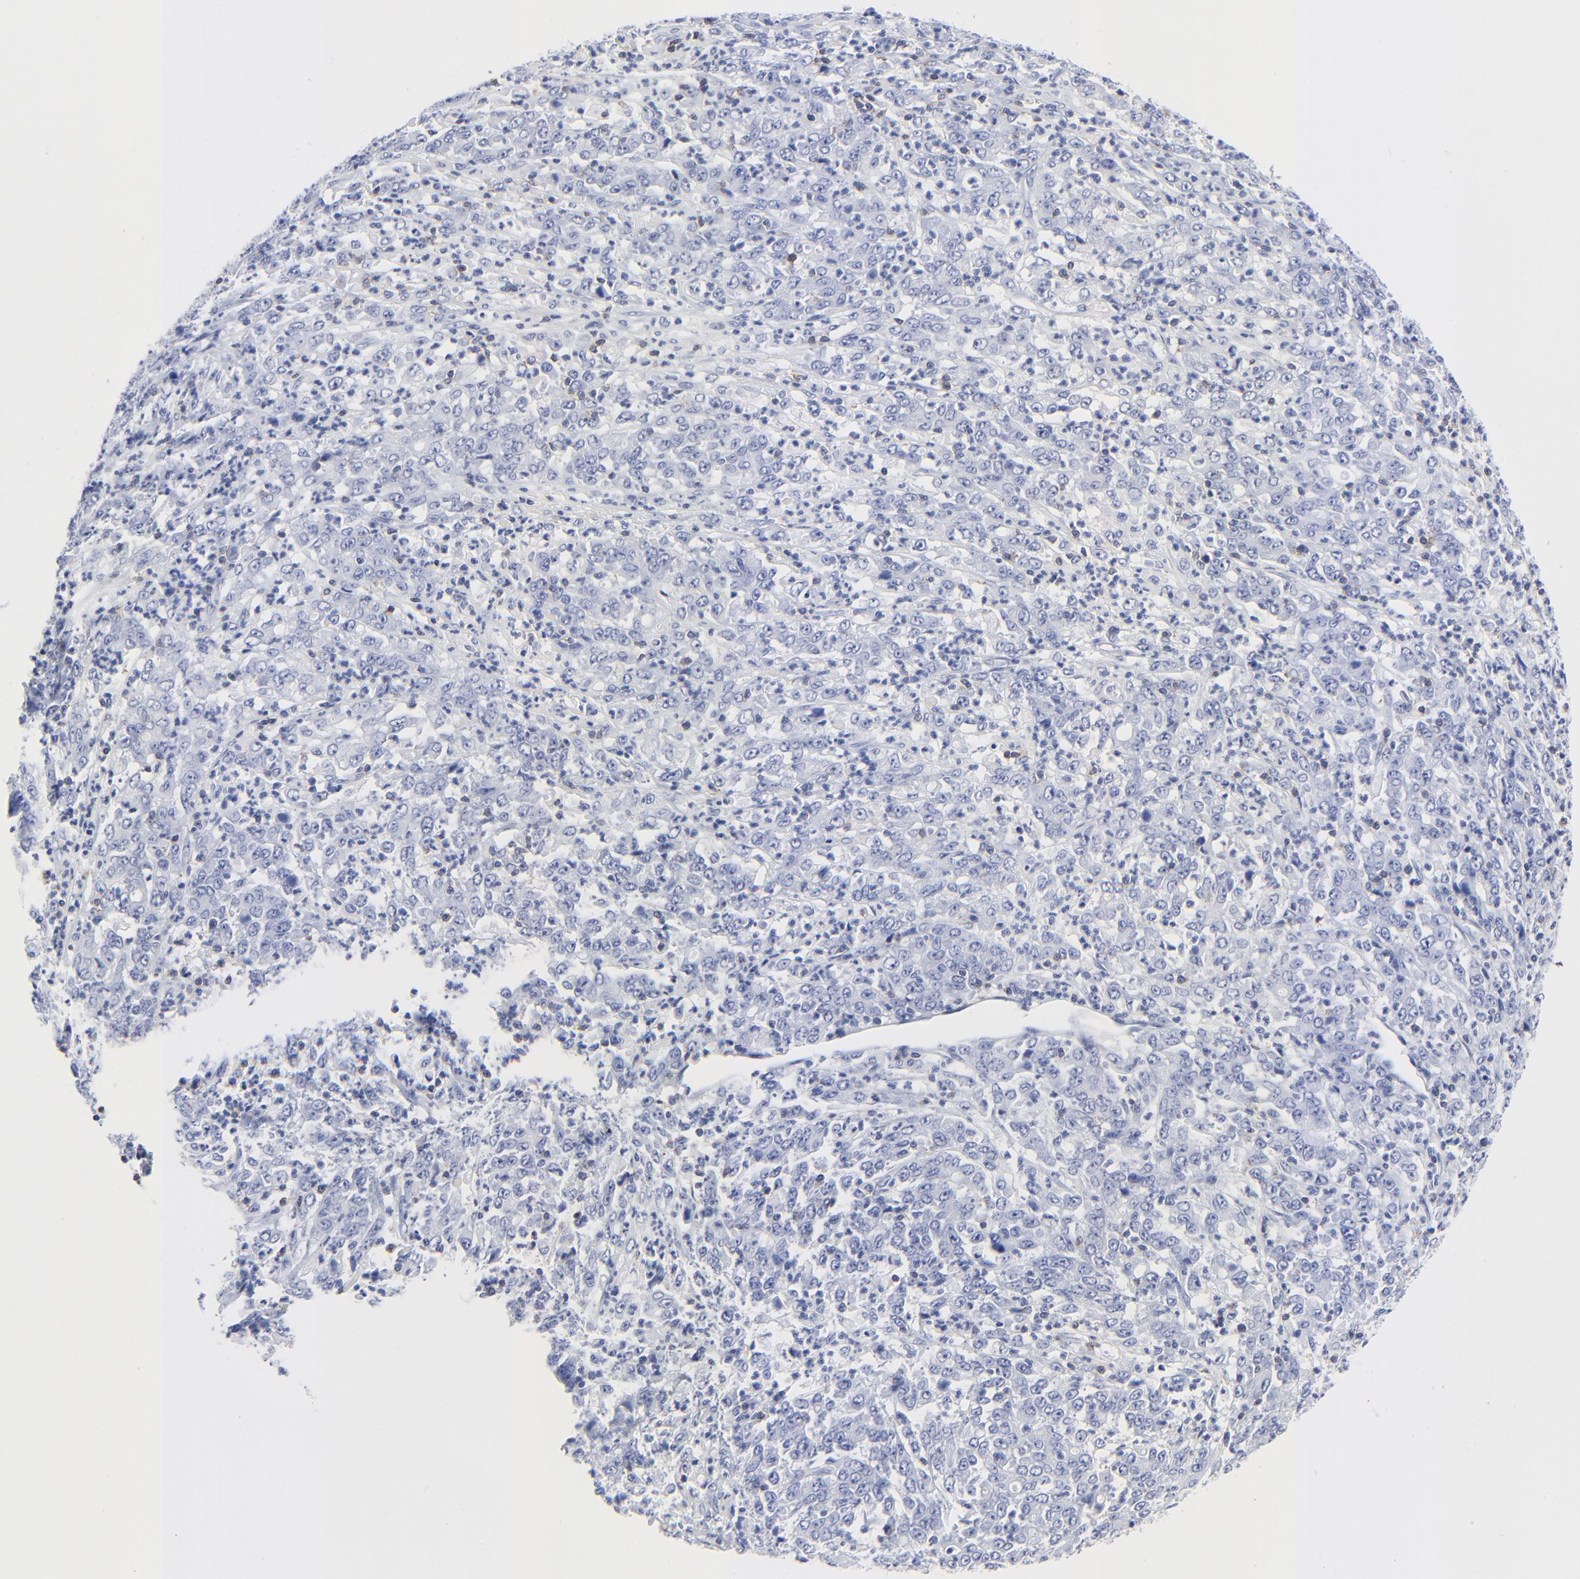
{"staining": {"intensity": "negative", "quantity": "none", "location": "none"}, "tissue": "stomach cancer", "cell_type": "Tumor cells", "image_type": "cancer", "snomed": [{"axis": "morphology", "description": "Adenocarcinoma, NOS"}, {"axis": "topography", "description": "Stomach, lower"}], "caption": "Immunohistochemical staining of stomach adenocarcinoma demonstrates no significant staining in tumor cells.", "gene": "LCK", "patient": {"sex": "female", "age": 71}}